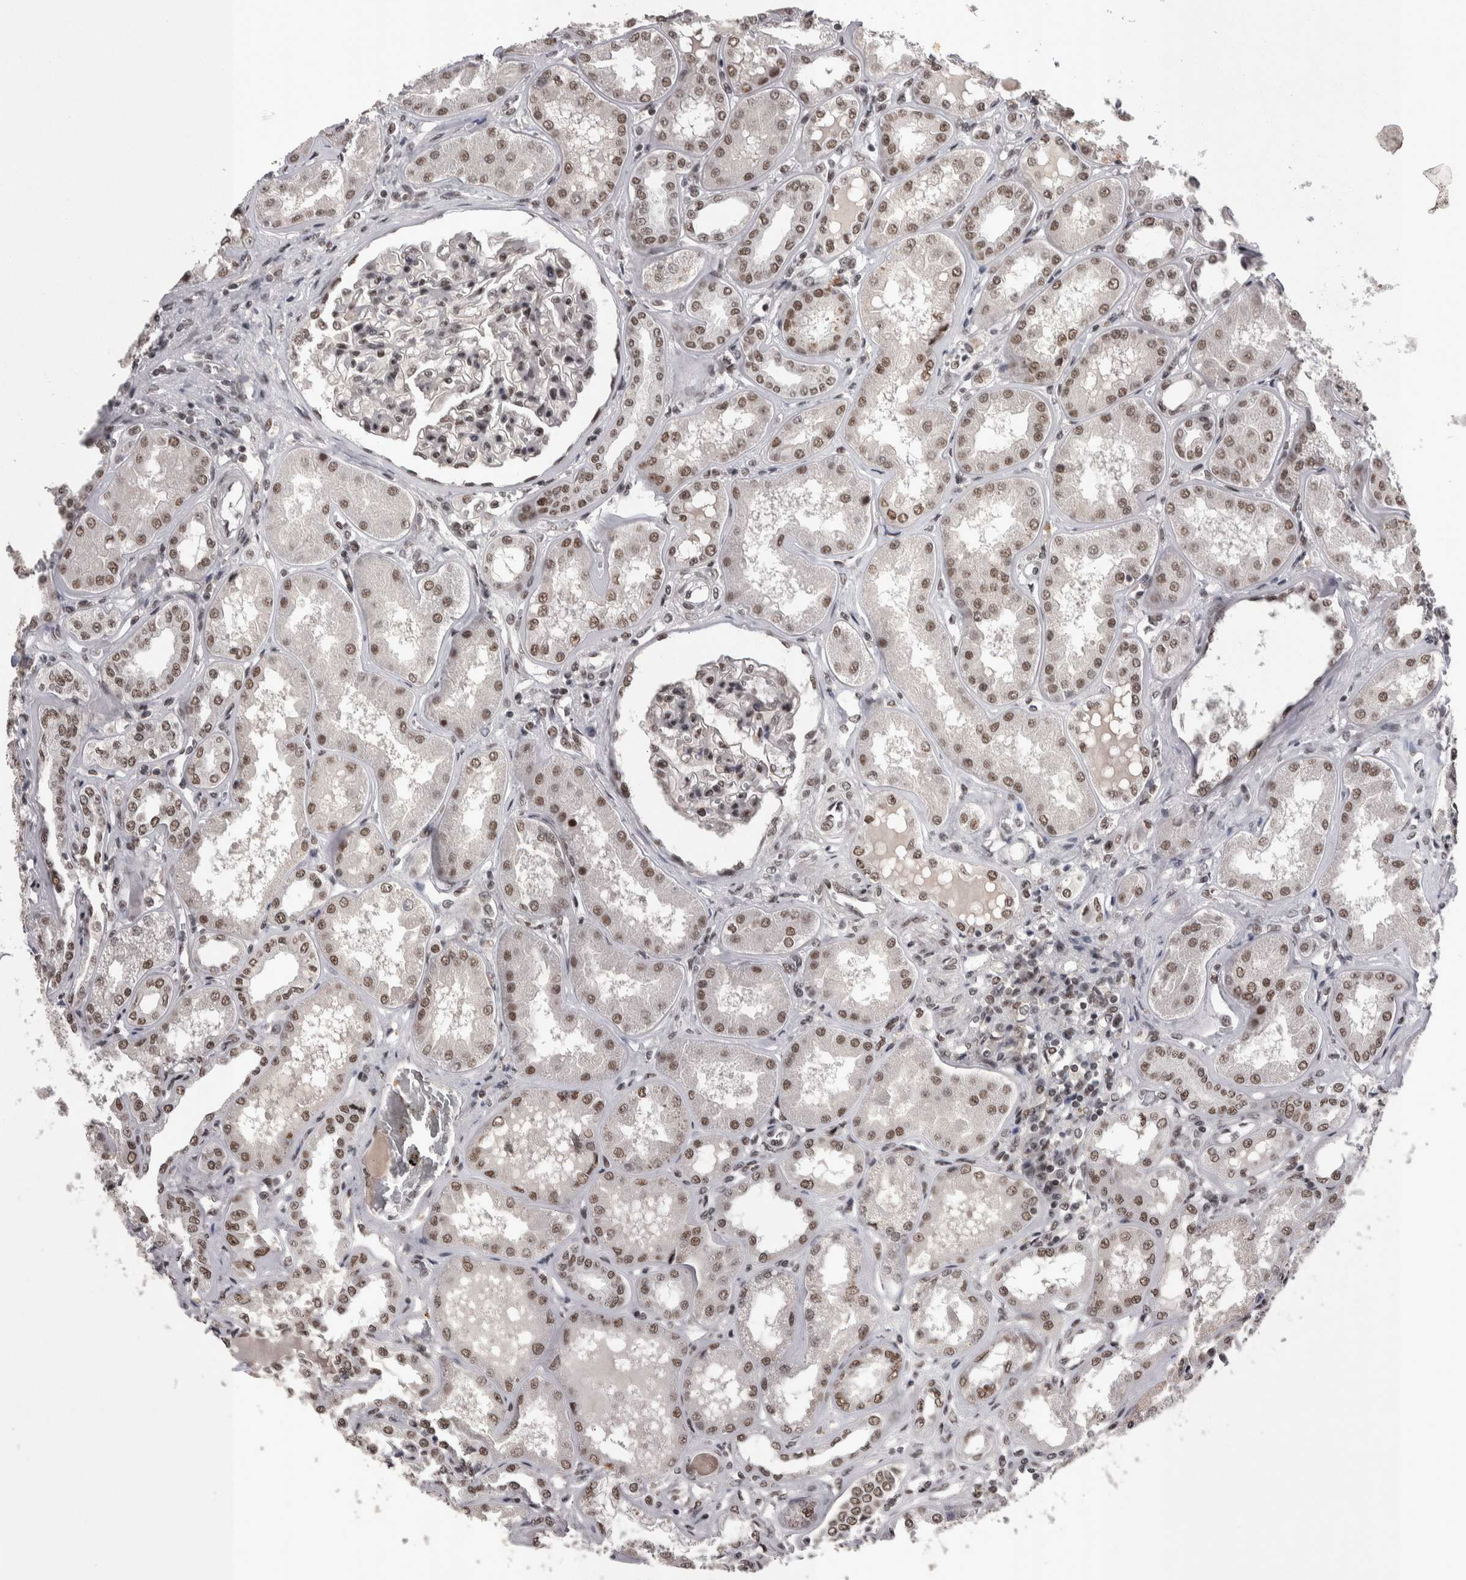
{"staining": {"intensity": "moderate", "quantity": ">75%", "location": "nuclear"}, "tissue": "kidney", "cell_type": "Cells in glomeruli", "image_type": "normal", "snomed": [{"axis": "morphology", "description": "Normal tissue, NOS"}, {"axis": "topography", "description": "Kidney"}], "caption": "DAB (3,3'-diaminobenzidine) immunohistochemical staining of unremarkable human kidney shows moderate nuclear protein expression in approximately >75% of cells in glomeruli. Ihc stains the protein in brown and the nuclei are stained blue.", "gene": "DMTF1", "patient": {"sex": "female", "age": 56}}